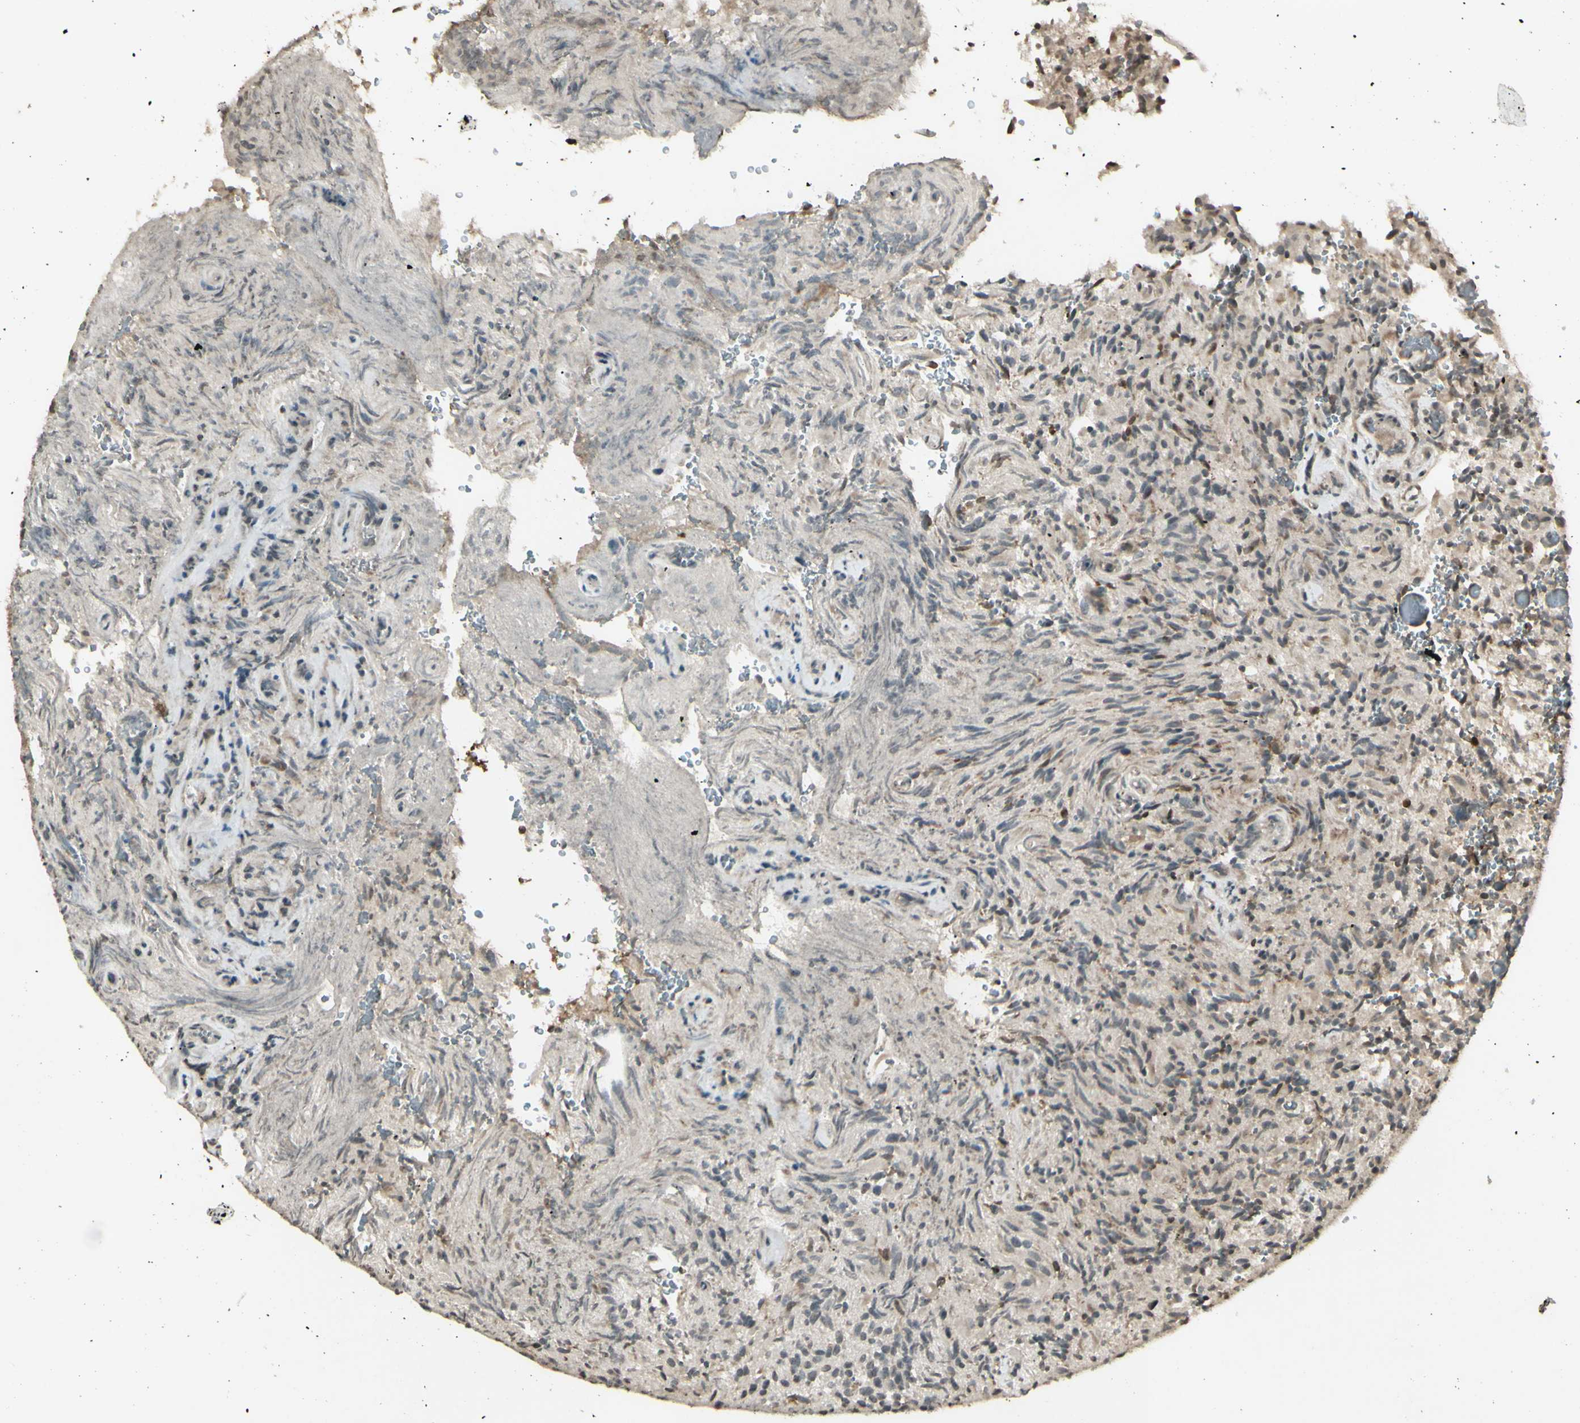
{"staining": {"intensity": "weak", "quantity": ">75%", "location": "cytoplasmic/membranous"}, "tissue": "glioma", "cell_type": "Tumor cells", "image_type": "cancer", "snomed": [{"axis": "morphology", "description": "Glioma, malignant, High grade"}, {"axis": "topography", "description": "Brain"}], "caption": "High-grade glioma (malignant) tissue reveals weak cytoplasmic/membranous expression in about >75% of tumor cells", "gene": "BLNK", "patient": {"sex": "male", "age": 71}}